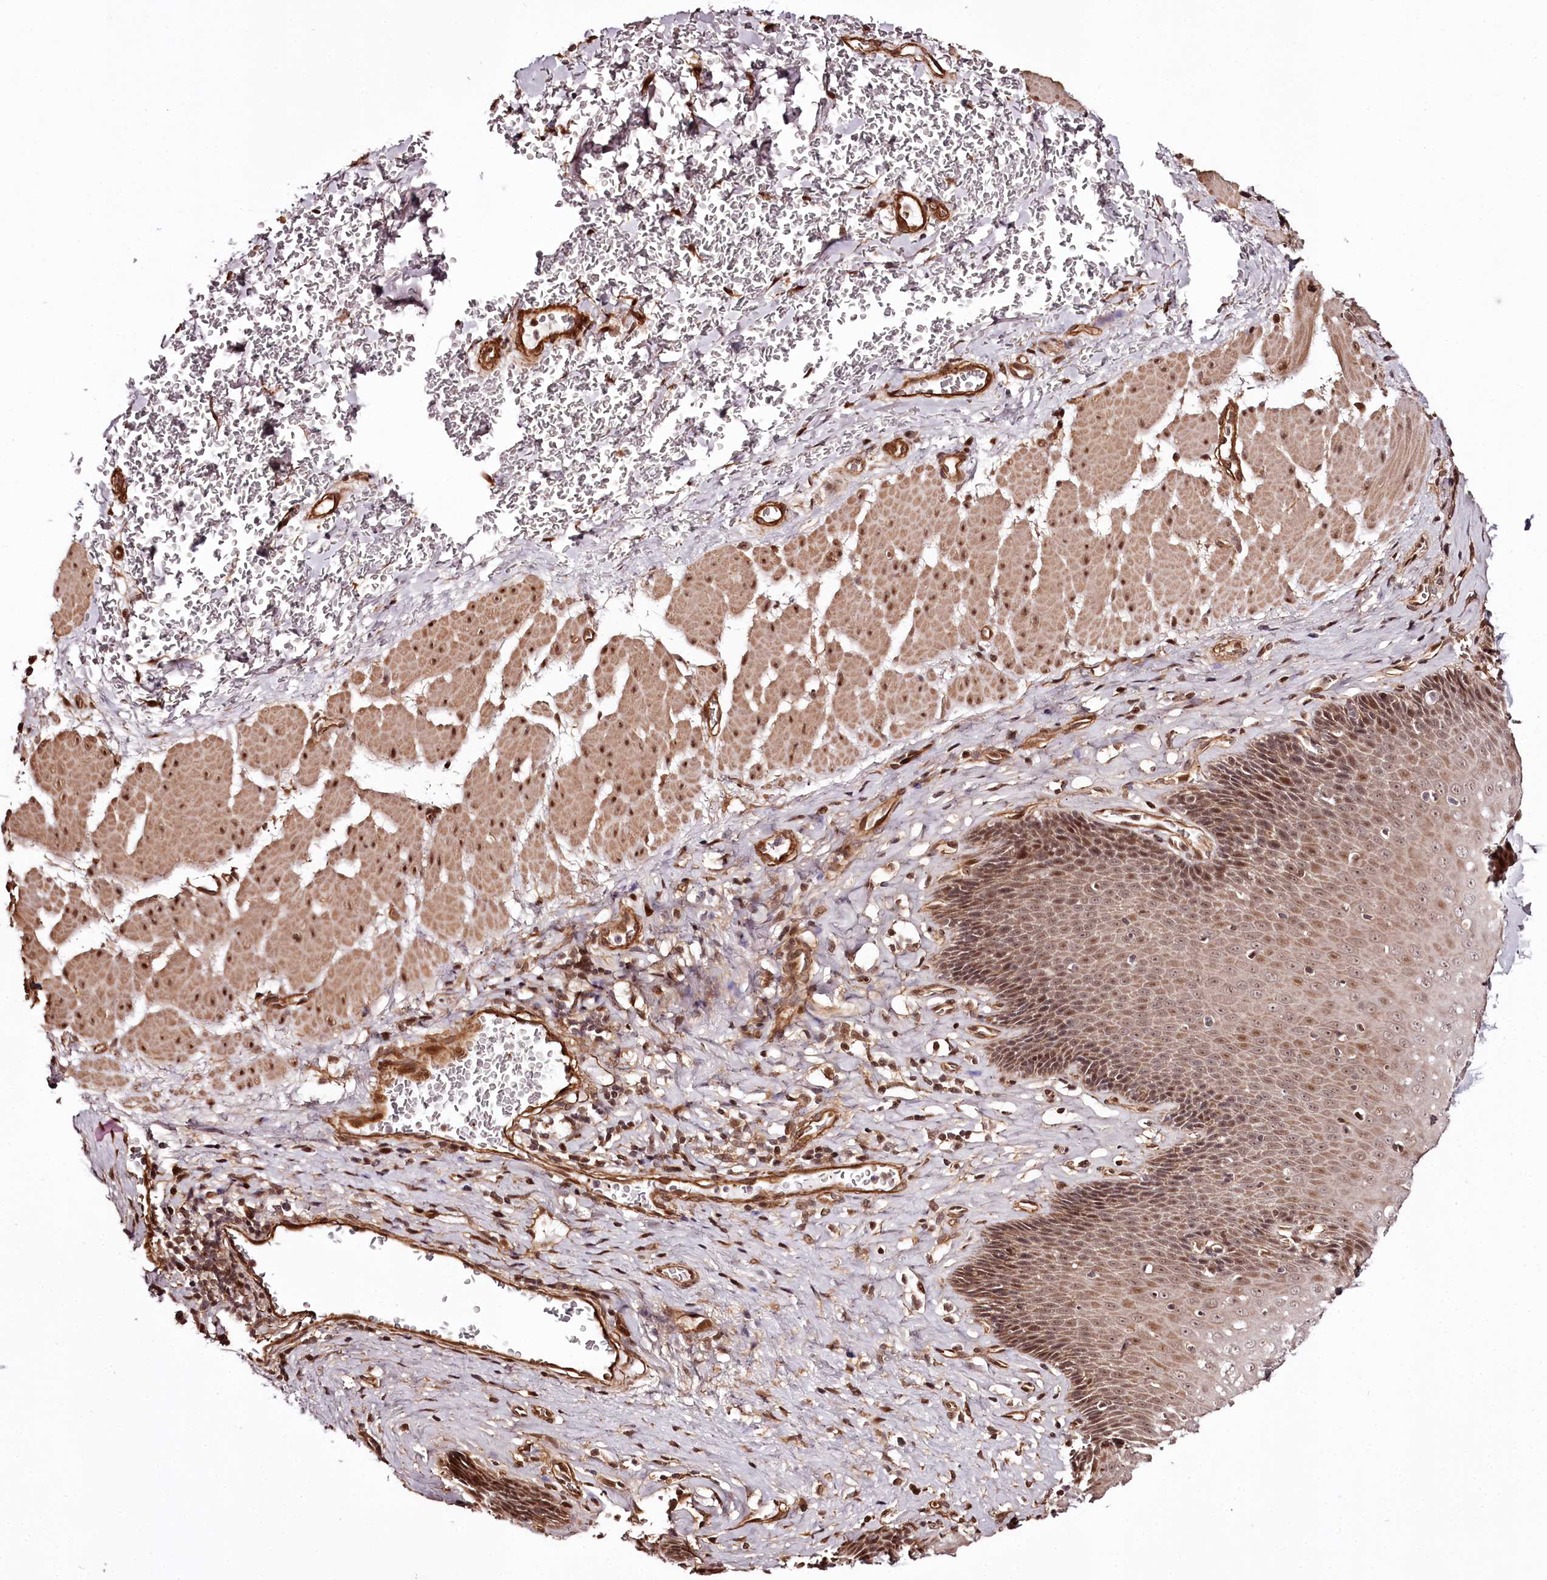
{"staining": {"intensity": "moderate", "quantity": ">75%", "location": "cytoplasmic/membranous,nuclear"}, "tissue": "esophagus", "cell_type": "Squamous epithelial cells", "image_type": "normal", "snomed": [{"axis": "morphology", "description": "Normal tissue, NOS"}, {"axis": "topography", "description": "Esophagus"}], "caption": "DAB immunohistochemical staining of unremarkable human esophagus demonstrates moderate cytoplasmic/membranous,nuclear protein positivity in about >75% of squamous epithelial cells.", "gene": "TTC33", "patient": {"sex": "female", "age": 66}}